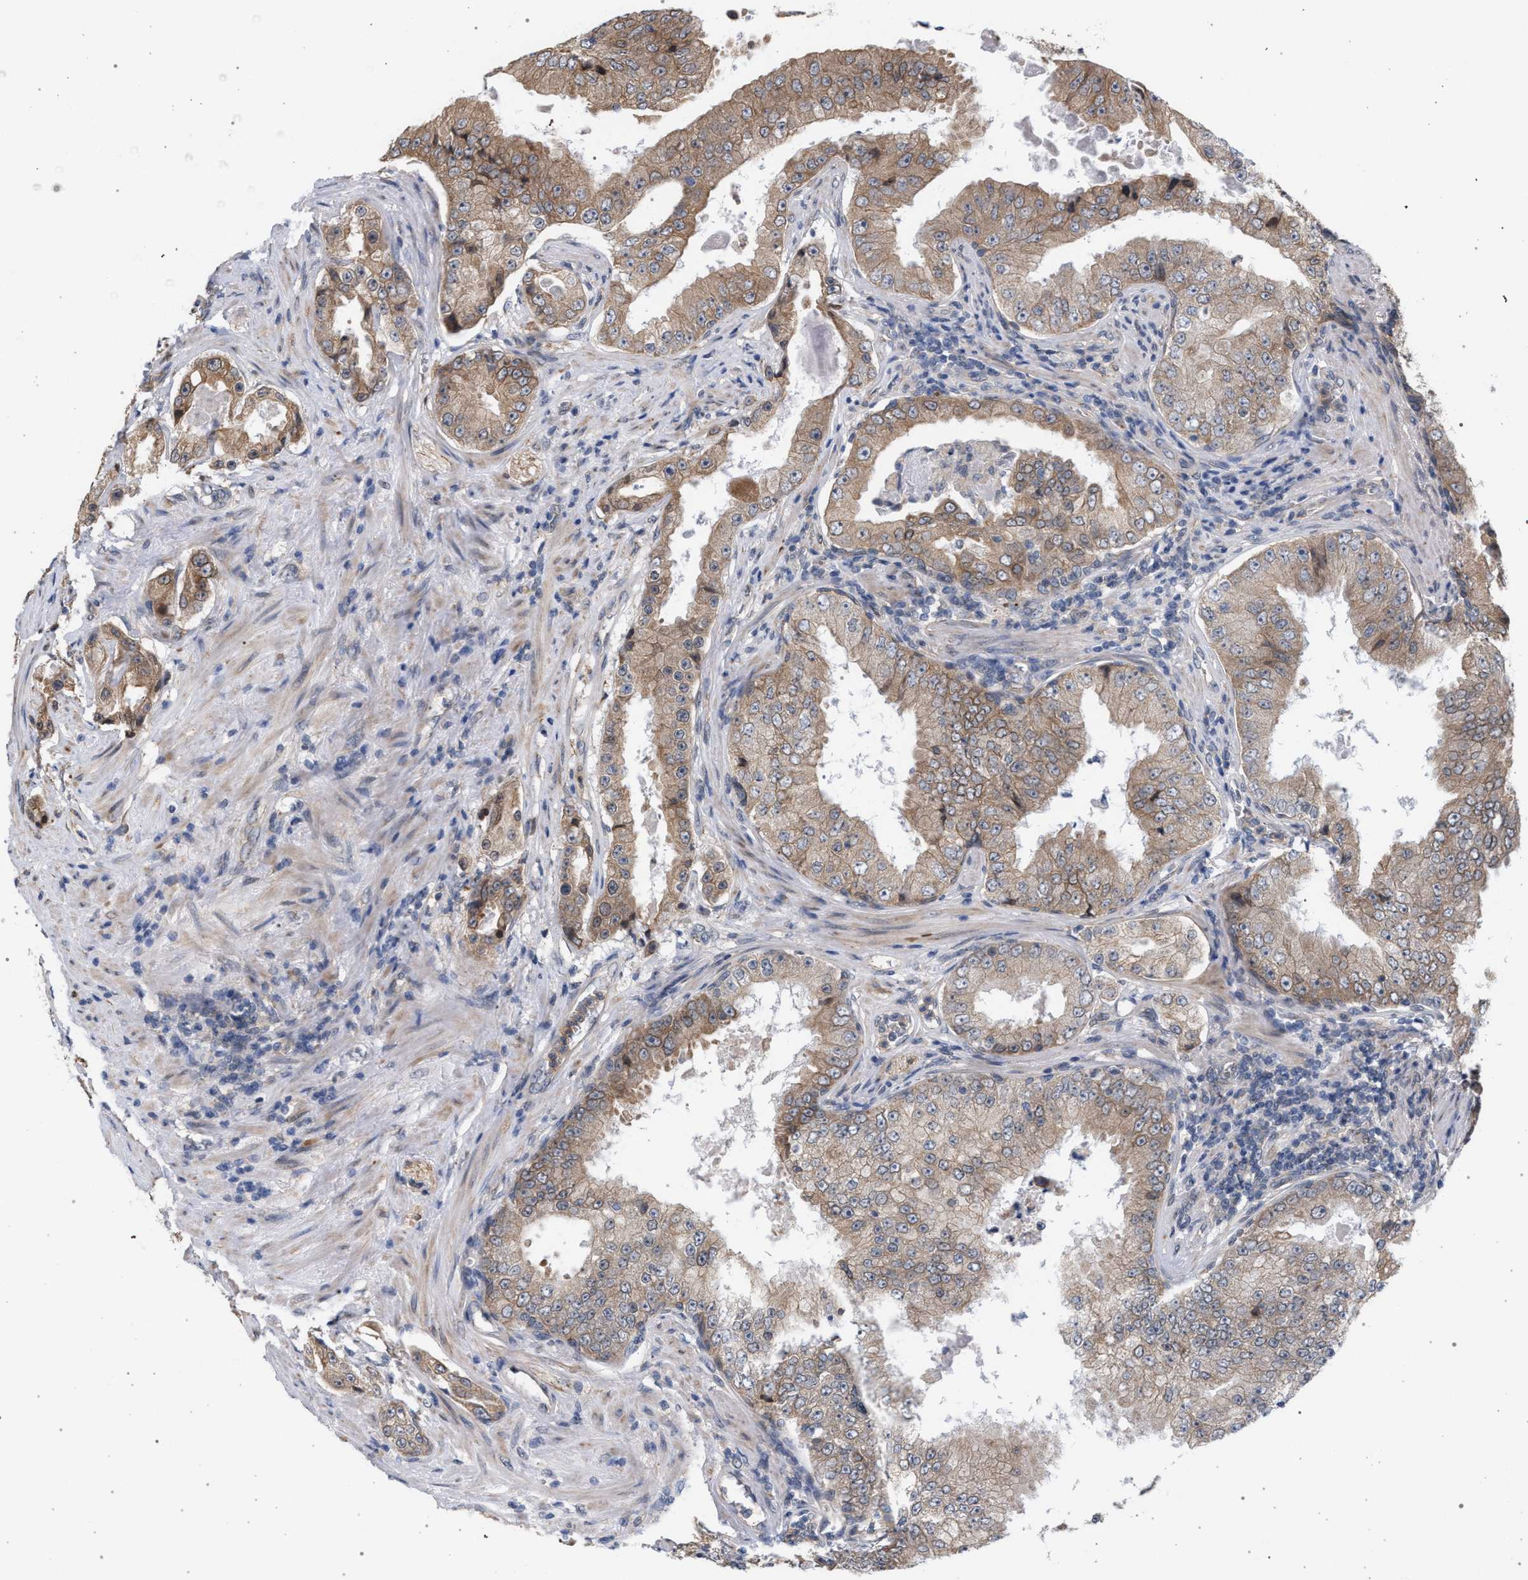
{"staining": {"intensity": "moderate", "quantity": ">75%", "location": "cytoplasmic/membranous"}, "tissue": "prostate cancer", "cell_type": "Tumor cells", "image_type": "cancer", "snomed": [{"axis": "morphology", "description": "Adenocarcinoma, High grade"}, {"axis": "topography", "description": "Prostate"}], "caption": "Immunohistochemical staining of human adenocarcinoma (high-grade) (prostate) demonstrates medium levels of moderate cytoplasmic/membranous protein expression in about >75% of tumor cells.", "gene": "ARPC5L", "patient": {"sex": "male", "age": 73}}